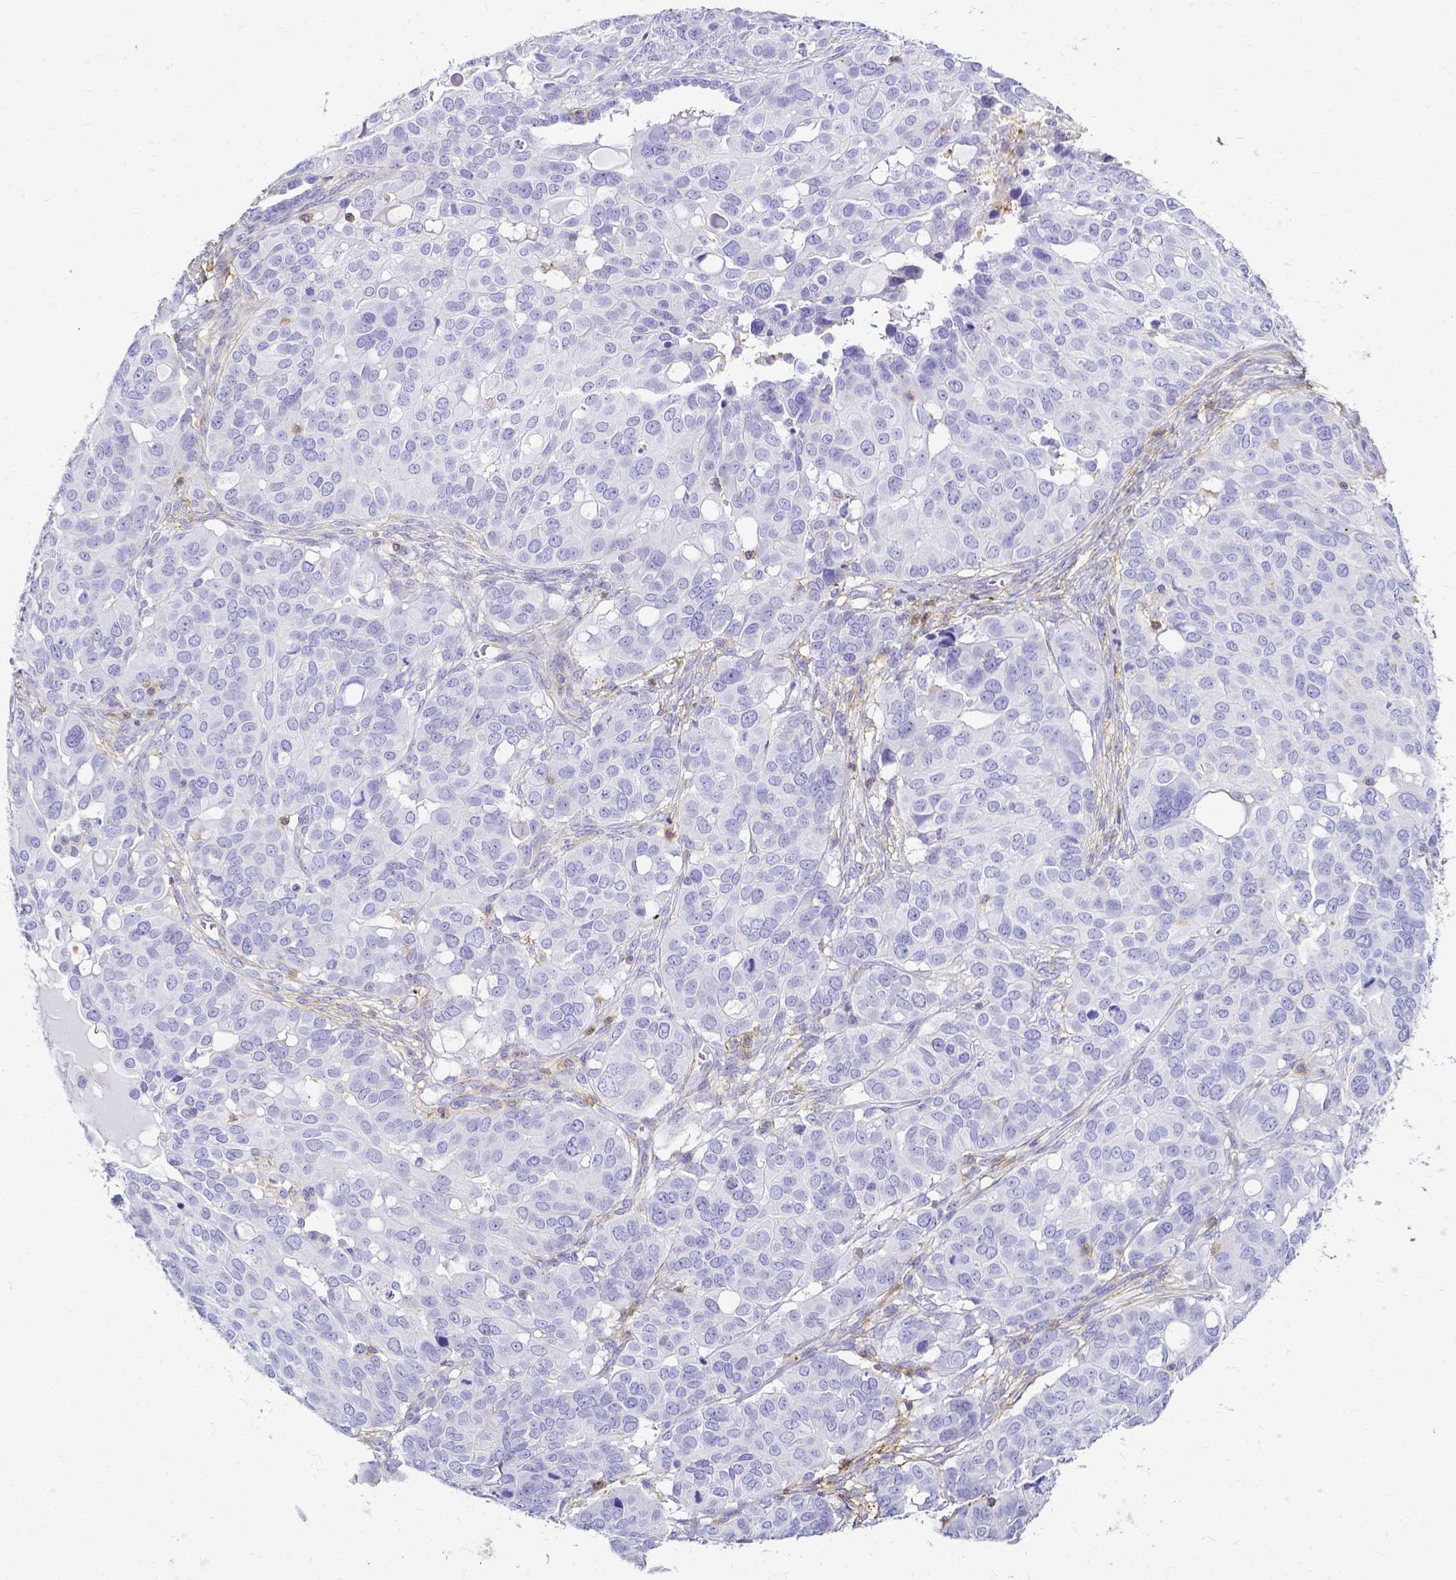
{"staining": {"intensity": "negative", "quantity": "none", "location": "none"}, "tissue": "ovarian cancer", "cell_type": "Tumor cells", "image_type": "cancer", "snomed": [{"axis": "morphology", "description": "Carcinoma, endometroid"}, {"axis": "topography", "description": "Ovary"}], "caption": "DAB (3,3'-diaminobenzidine) immunohistochemical staining of human ovarian cancer demonstrates no significant positivity in tumor cells.", "gene": "HSPA12A", "patient": {"sex": "female", "age": 78}}